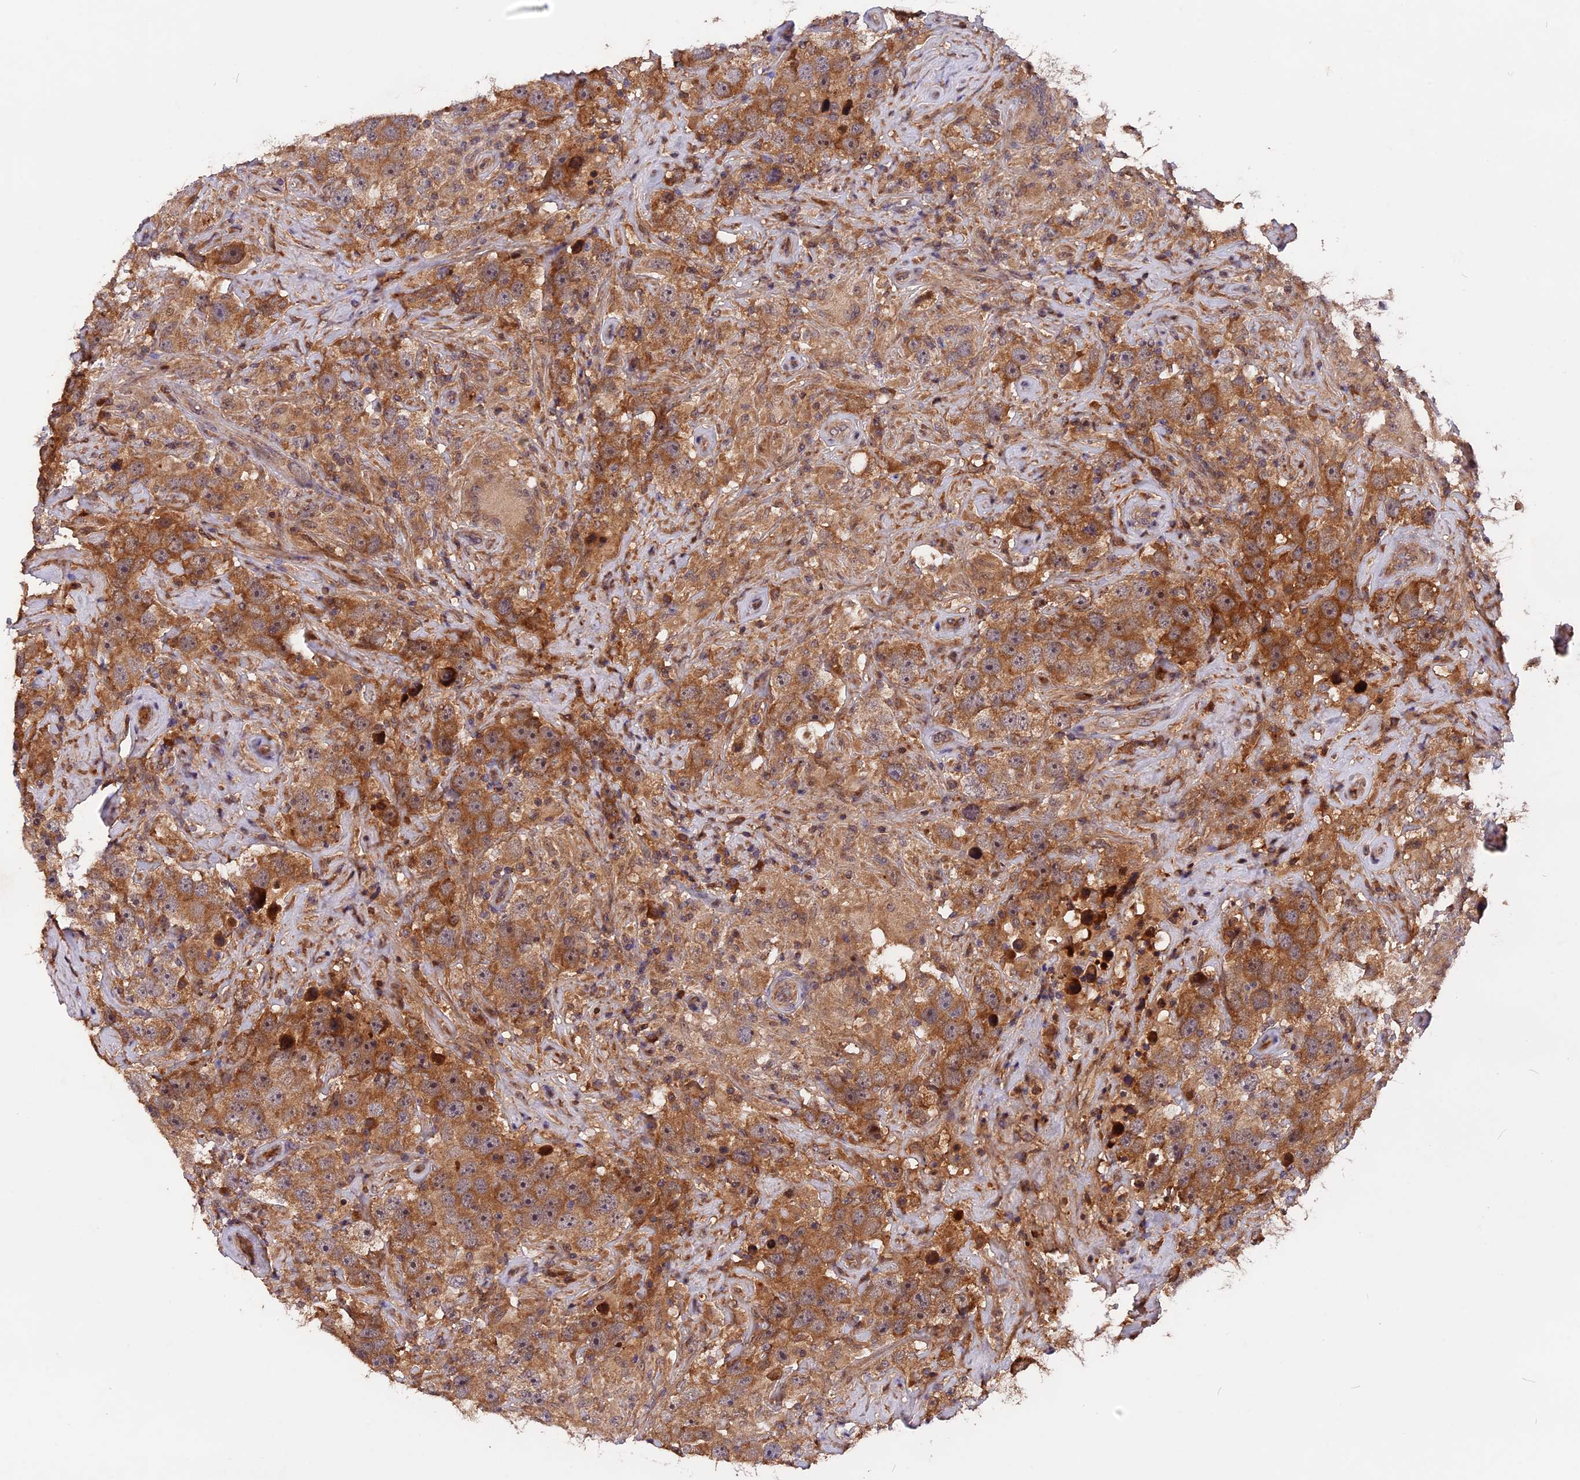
{"staining": {"intensity": "moderate", "quantity": ">75%", "location": "cytoplasmic/membranous"}, "tissue": "testis cancer", "cell_type": "Tumor cells", "image_type": "cancer", "snomed": [{"axis": "morphology", "description": "Seminoma, NOS"}, {"axis": "topography", "description": "Testis"}], "caption": "DAB (3,3'-diaminobenzidine) immunohistochemical staining of human testis cancer displays moderate cytoplasmic/membranous protein expression in approximately >75% of tumor cells.", "gene": "MARK4", "patient": {"sex": "male", "age": 49}}